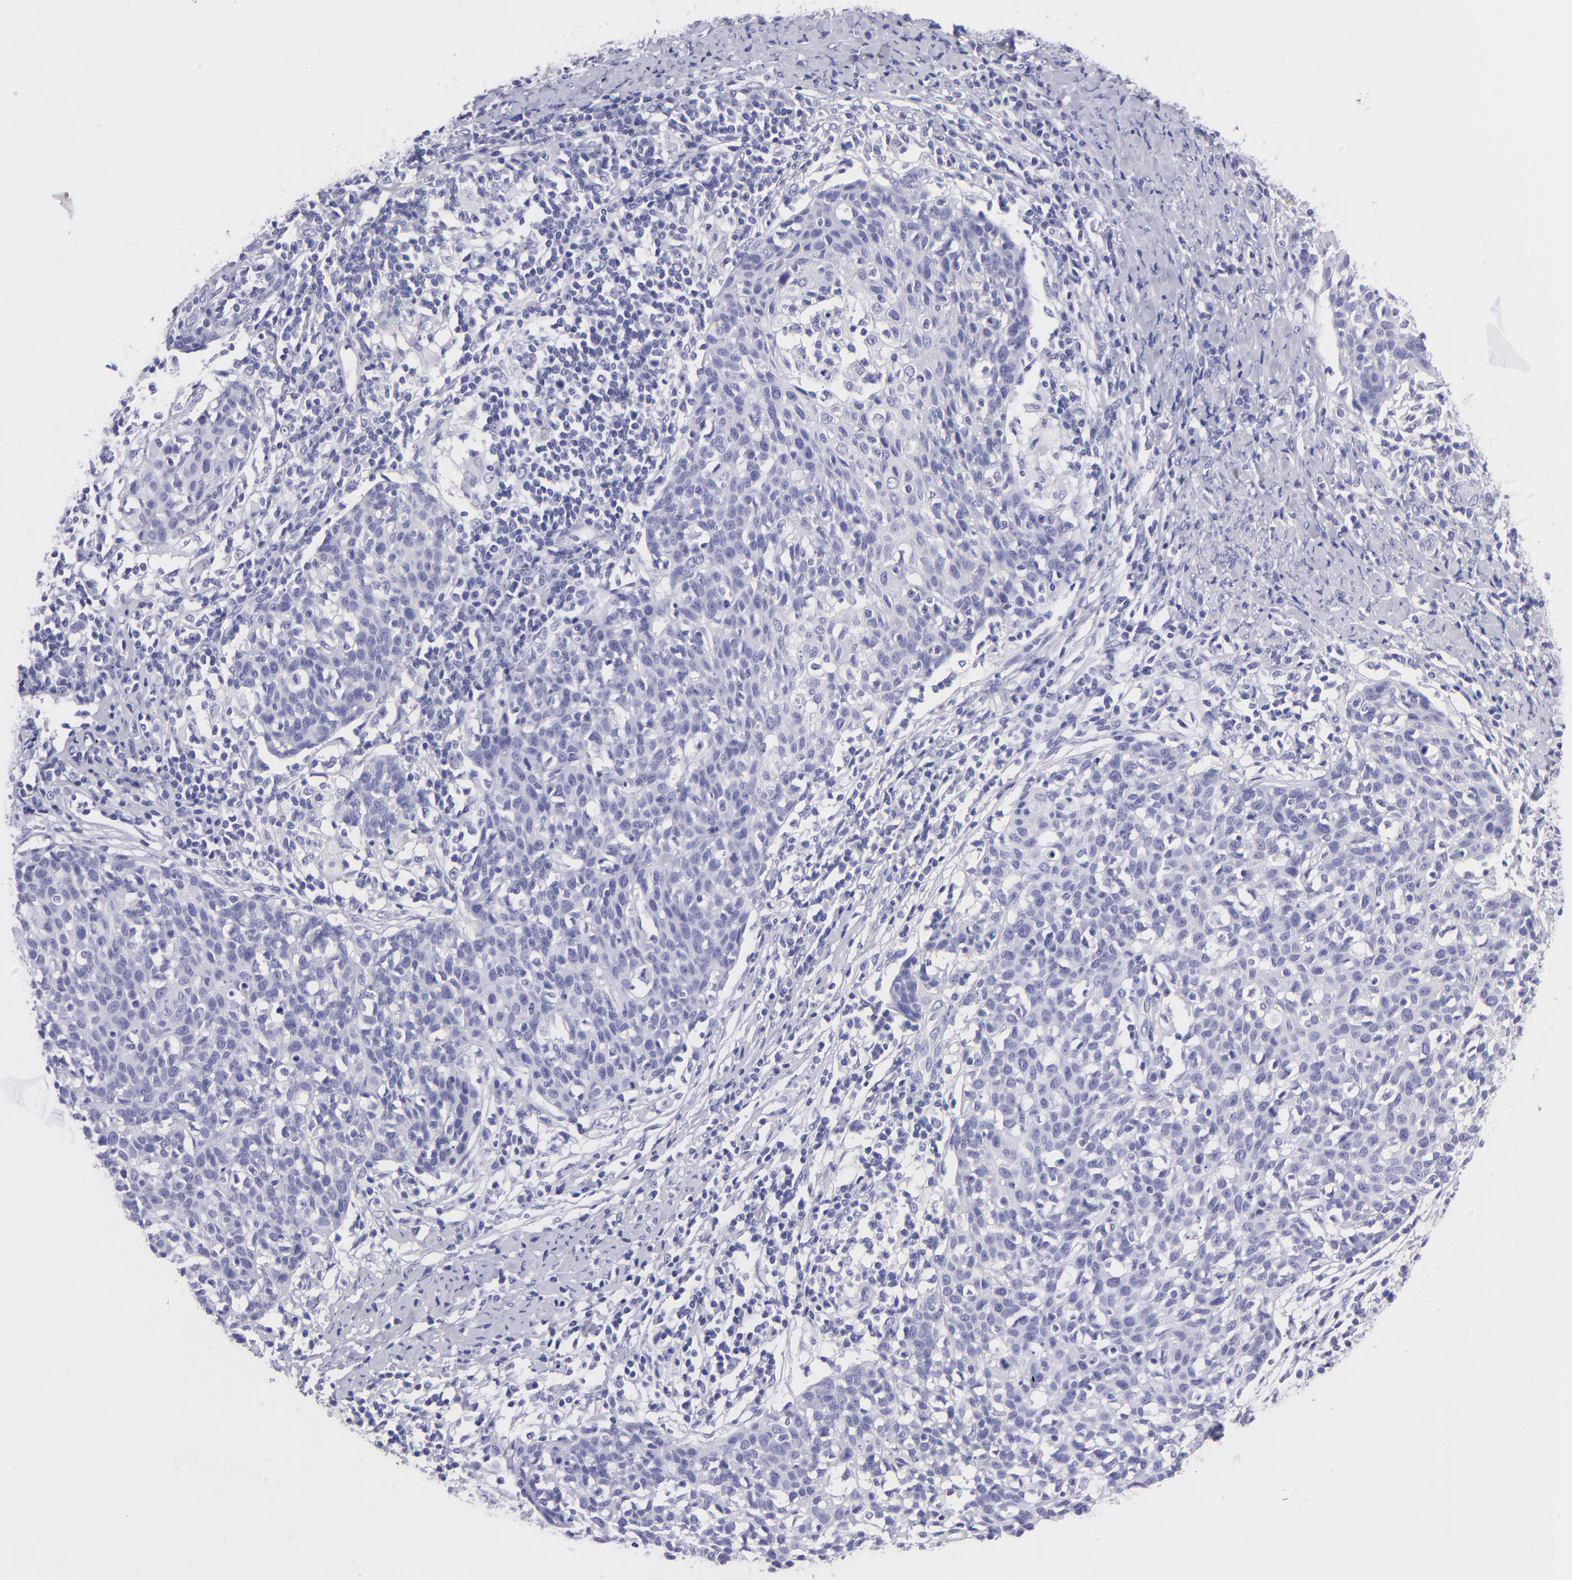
{"staining": {"intensity": "negative", "quantity": "none", "location": "none"}, "tissue": "cervical cancer", "cell_type": "Tumor cells", "image_type": "cancer", "snomed": [{"axis": "morphology", "description": "Squamous cell carcinoma, NOS"}, {"axis": "topography", "description": "Cervix"}], "caption": "Tumor cells show no significant positivity in squamous cell carcinoma (cervical).", "gene": "CNP", "patient": {"sex": "female", "age": 38}}